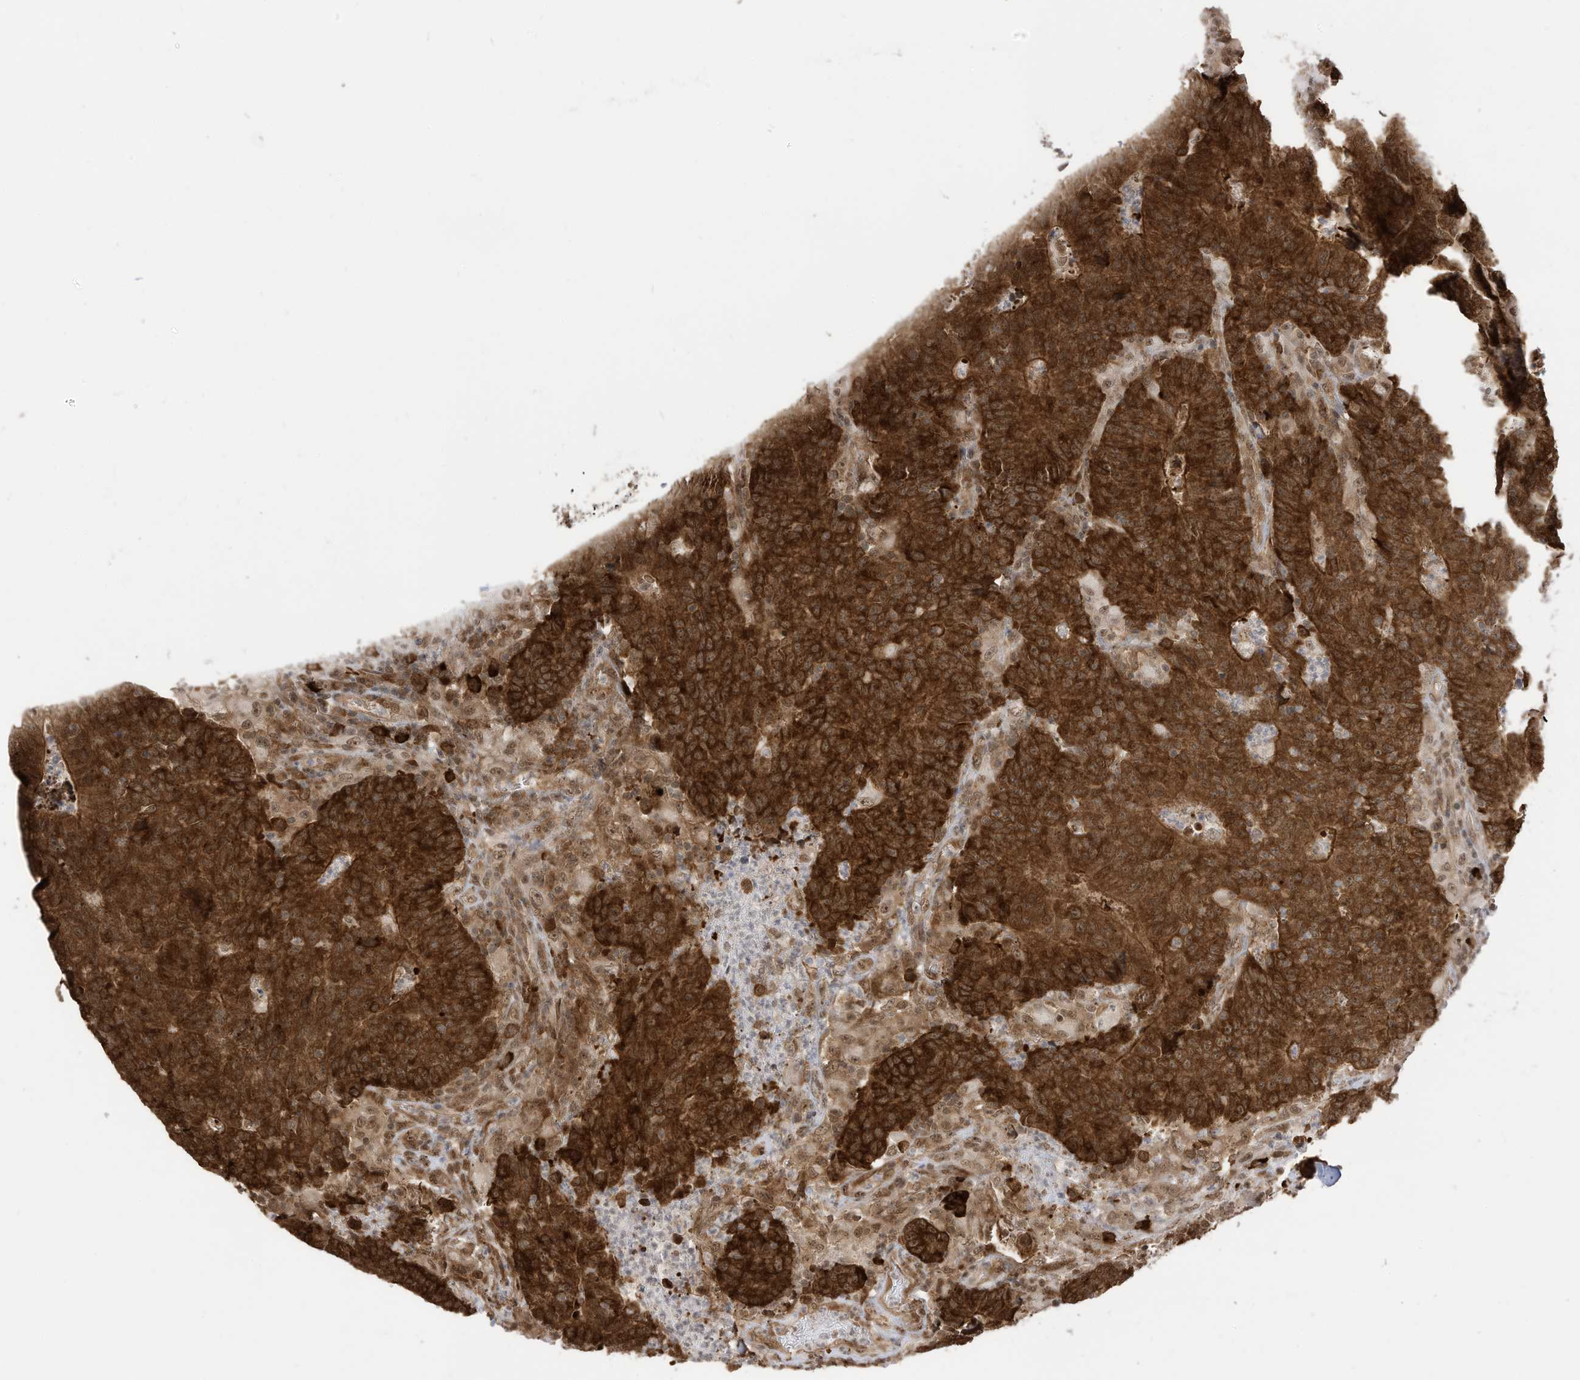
{"staining": {"intensity": "strong", "quantity": ">75%", "location": "cytoplasmic/membranous"}, "tissue": "colorectal cancer", "cell_type": "Tumor cells", "image_type": "cancer", "snomed": [{"axis": "morphology", "description": "Normal tissue, NOS"}, {"axis": "morphology", "description": "Adenocarcinoma, NOS"}, {"axis": "topography", "description": "Colon"}], "caption": "A photomicrograph of colorectal cancer stained for a protein displays strong cytoplasmic/membranous brown staining in tumor cells.", "gene": "ZNF195", "patient": {"sex": "female", "age": 75}}